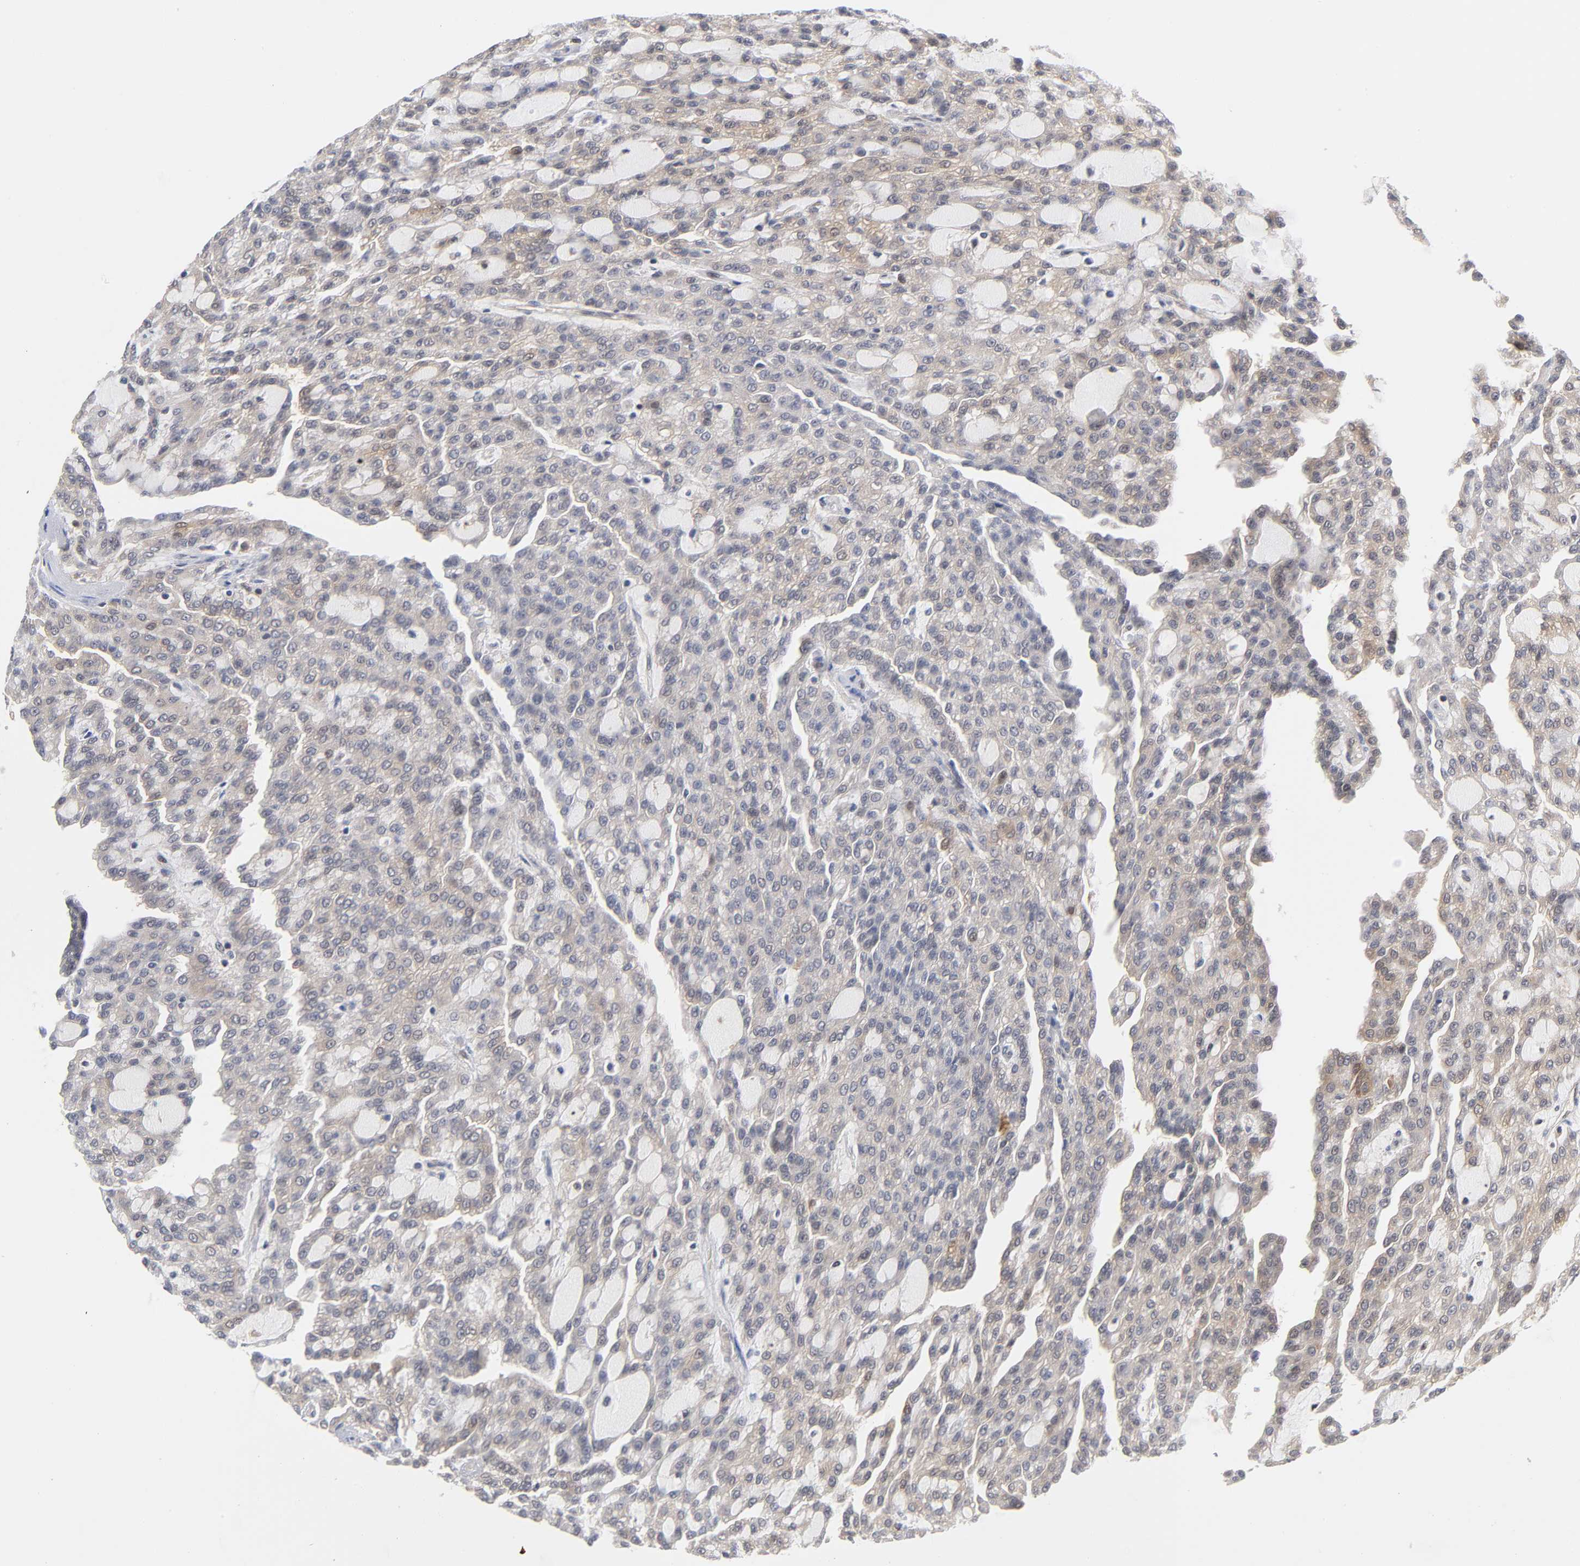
{"staining": {"intensity": "moderate", "quantity": ">75%", "location": "cytoplasmic/membranous"}, "tissue": "renal cancer", "cell_type": "Tumor cells", "image_type": "cancer", "snomed": [{"axis": "morphology", "description": "Adenocarcinoma, NOS"}, {"axis": "topography", "description": "Kidney"}], "caption": "Immunohistochemistry micrograph of renal cancer stained for a protein (brown), which displays medium levels of moderate cytoplasmic/membranous staining in about >75% of tumor cells.", "gene": "DFFB", "patient": {"sex": "male", "age": 63}}